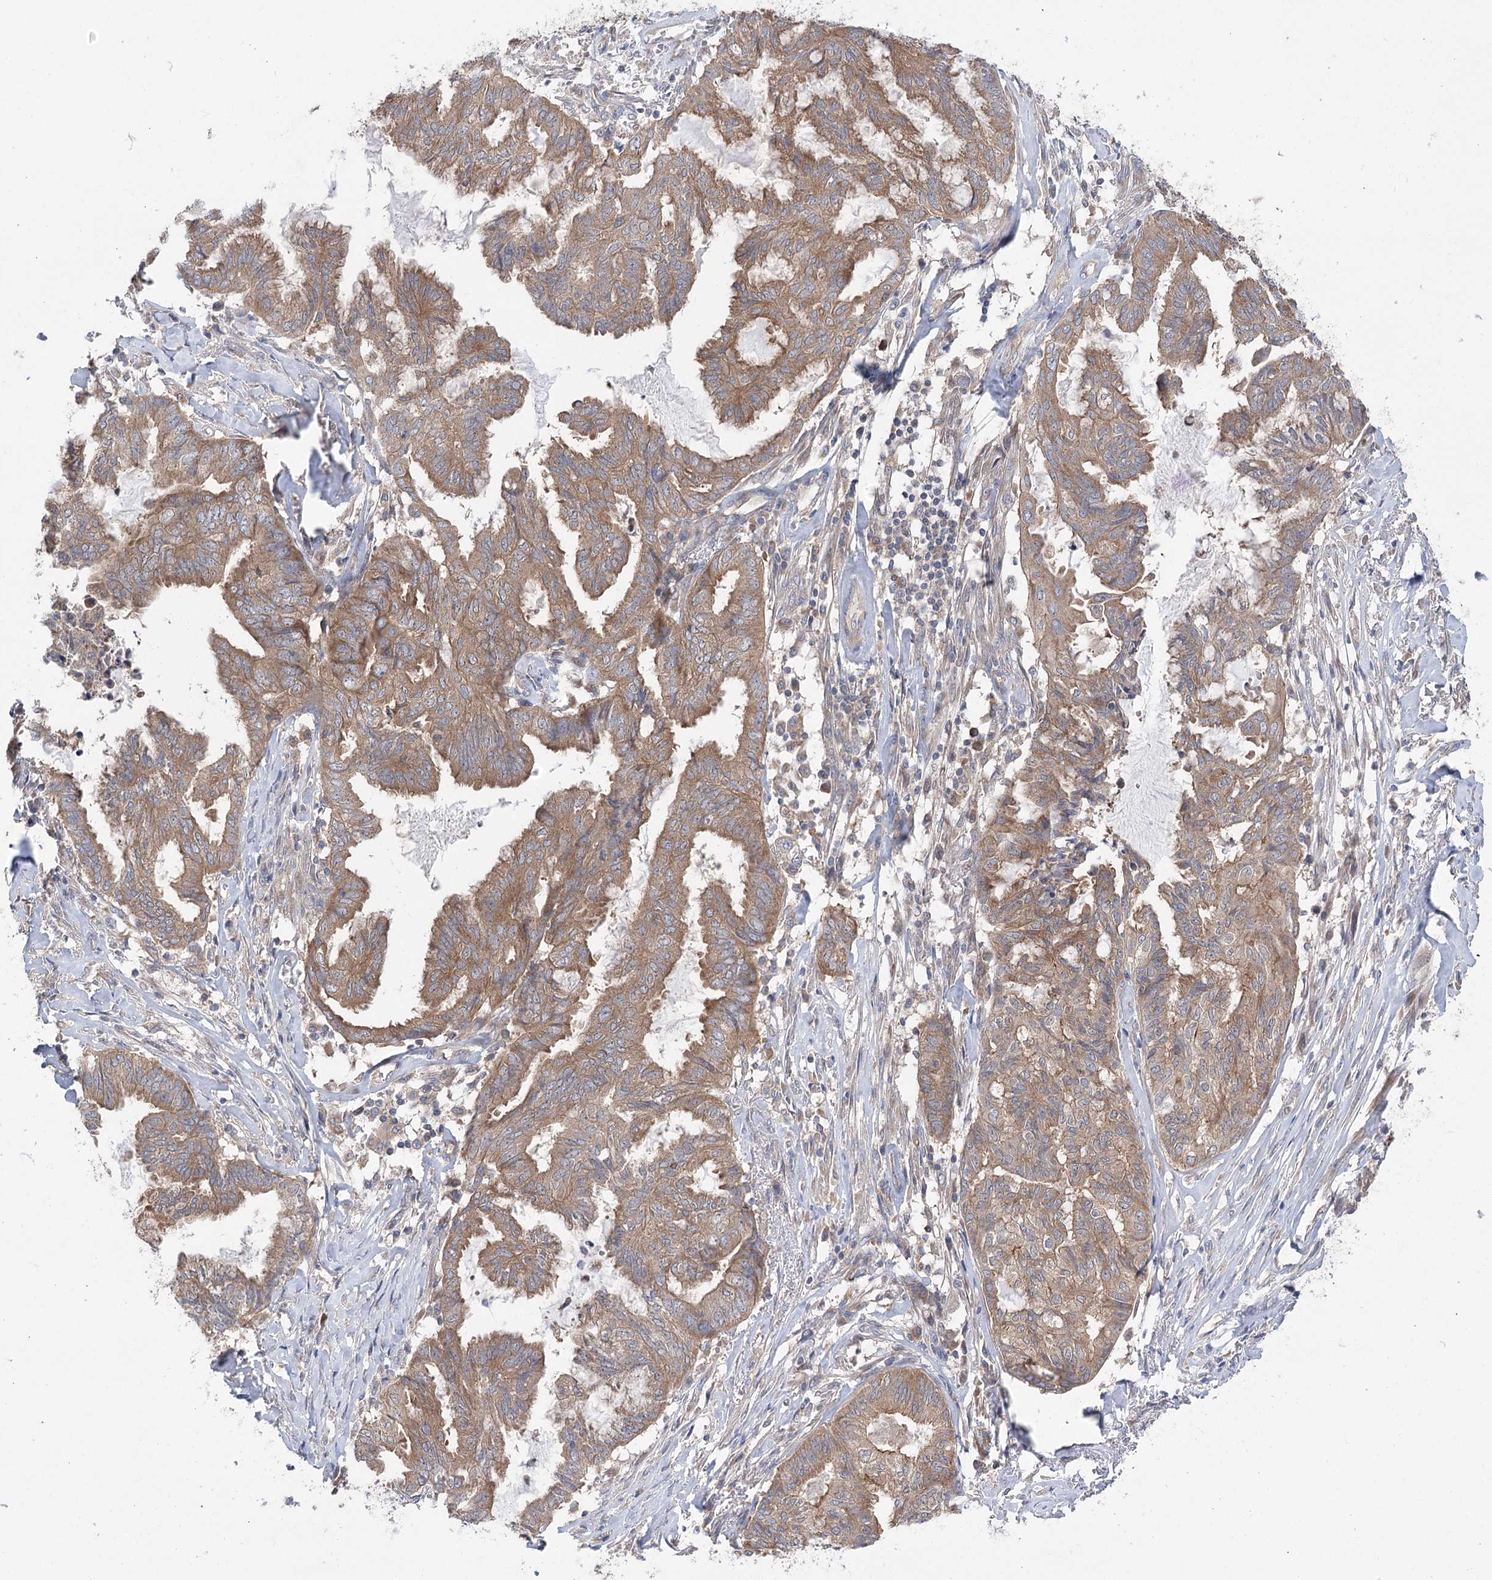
{"staining": {"intensity": "moderate", "quantity": ">75%", "location": "cytoplasmic/membranous"}, "tissue": "endometrial cancer", "cell_type": "Tumor cells", "image_type": "cancer", "snomed": [{"axis": "morphology", "description": "Adenocarcinoma, NOS"}, {"axis": "topography", "description": "Endometrium"}], "caption": "Adenocarcinoma (endometrial) tissue reveals moderate cytoplasmic/membranous expression in approximately >75% of tumor cells The staining is performed using DAB brown chromogen to label protein expression. The nuclei are counter-stained blue using hematoxylin.", "gene": "VPS37B", "patient": {"sex": "female", "age": 86}}